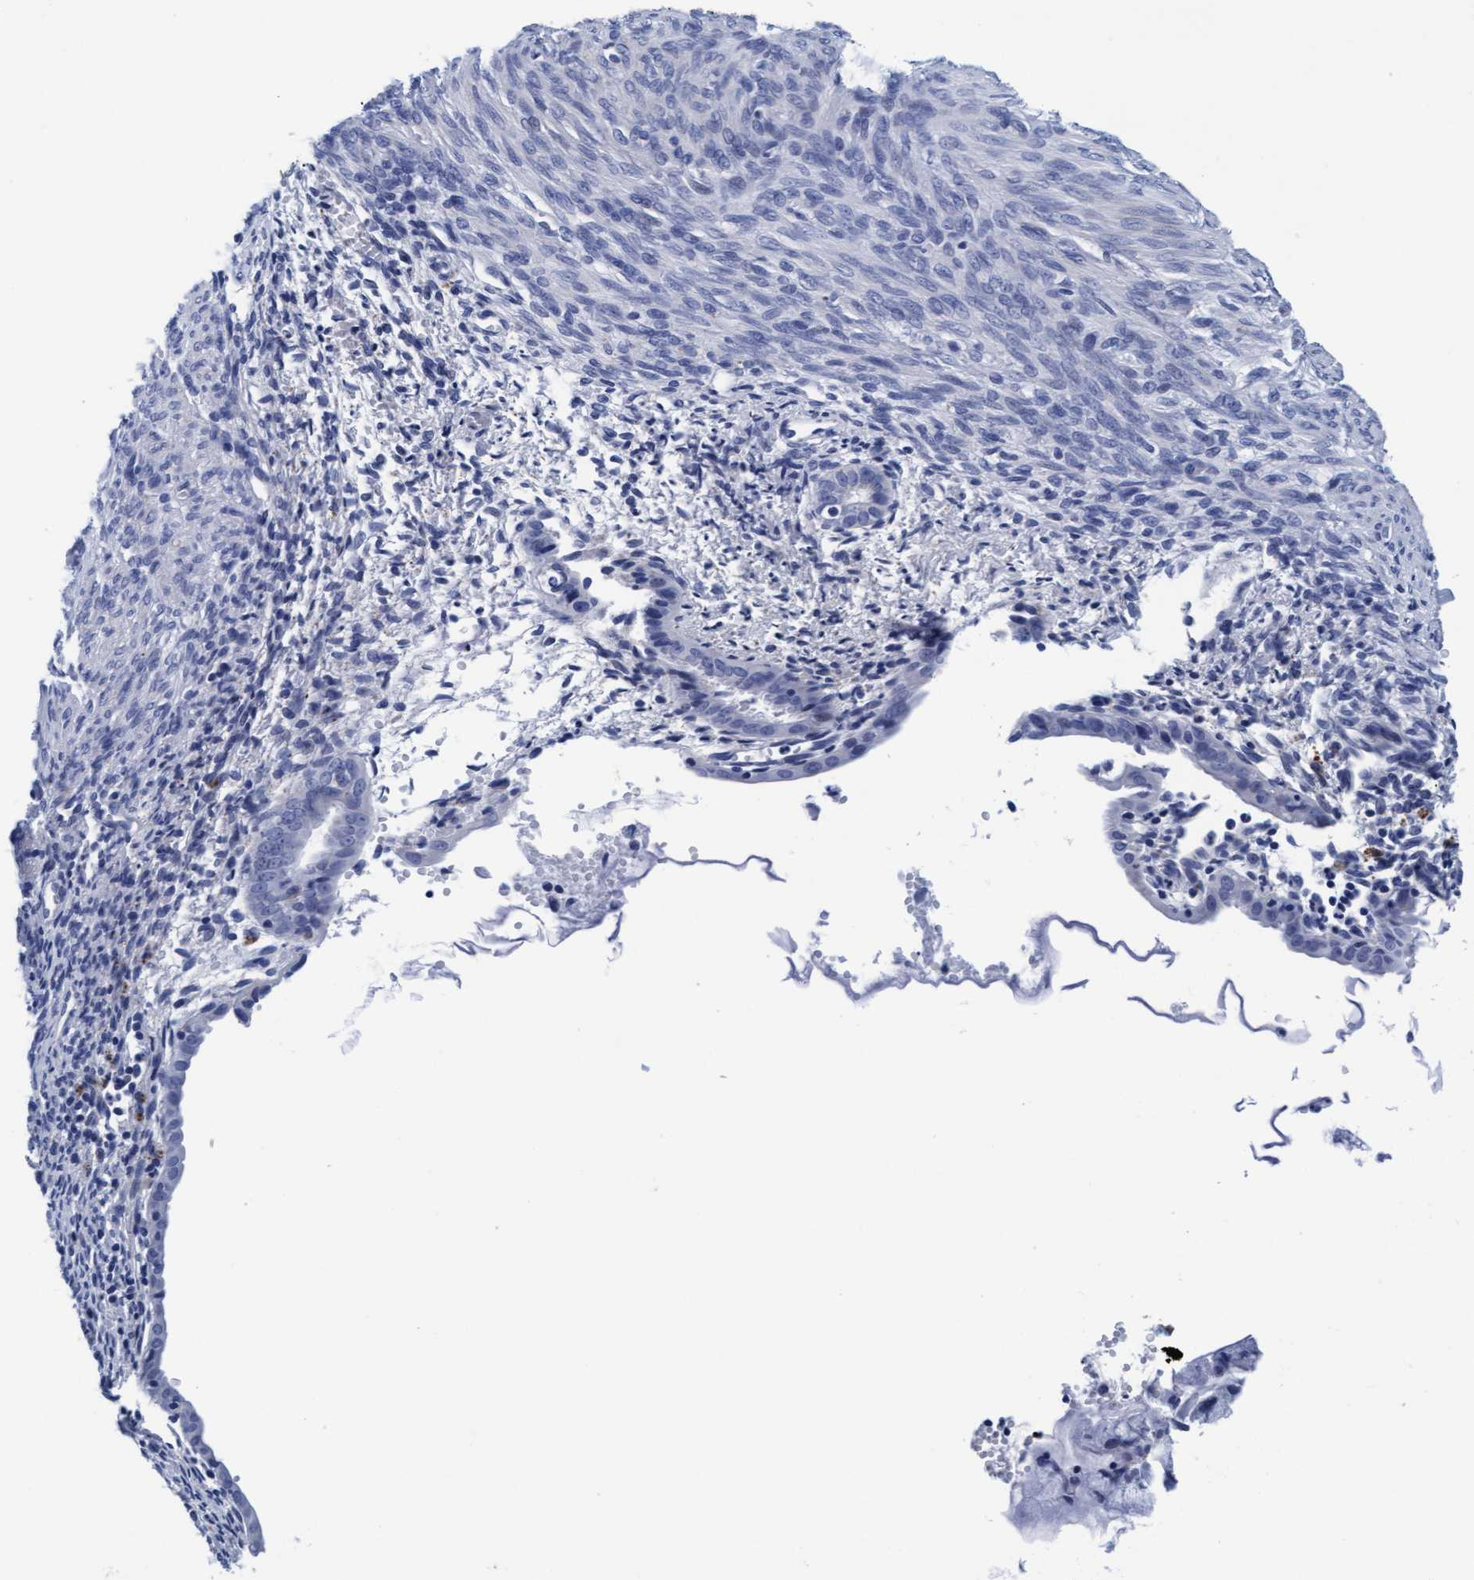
{"staining": {"intensity": "negative", "quantity": "none", "location": "none"}, "tissue": "cervical cancer", "cell_type": "Tumor cells", "image_type": "cancer", "snomed": [{"axis": "morphology", "description": "Normal tissue, NOS"}, {"axis": "morphology", "description": "Adenocarcinoma, NOS"}, {"axis": "topography", "description": "Cervix"}, {"axis": "topography", "description": "Endometrium"}], "caption": "High power microscopy photomicrograph of an immunohistochemistry (IHC) histopathology image of cervical adenocarcinoma, revealing no significant positivity in tumor cells.", "gene": "ARSG", "patient": {"sex": "female", "age": 86}}